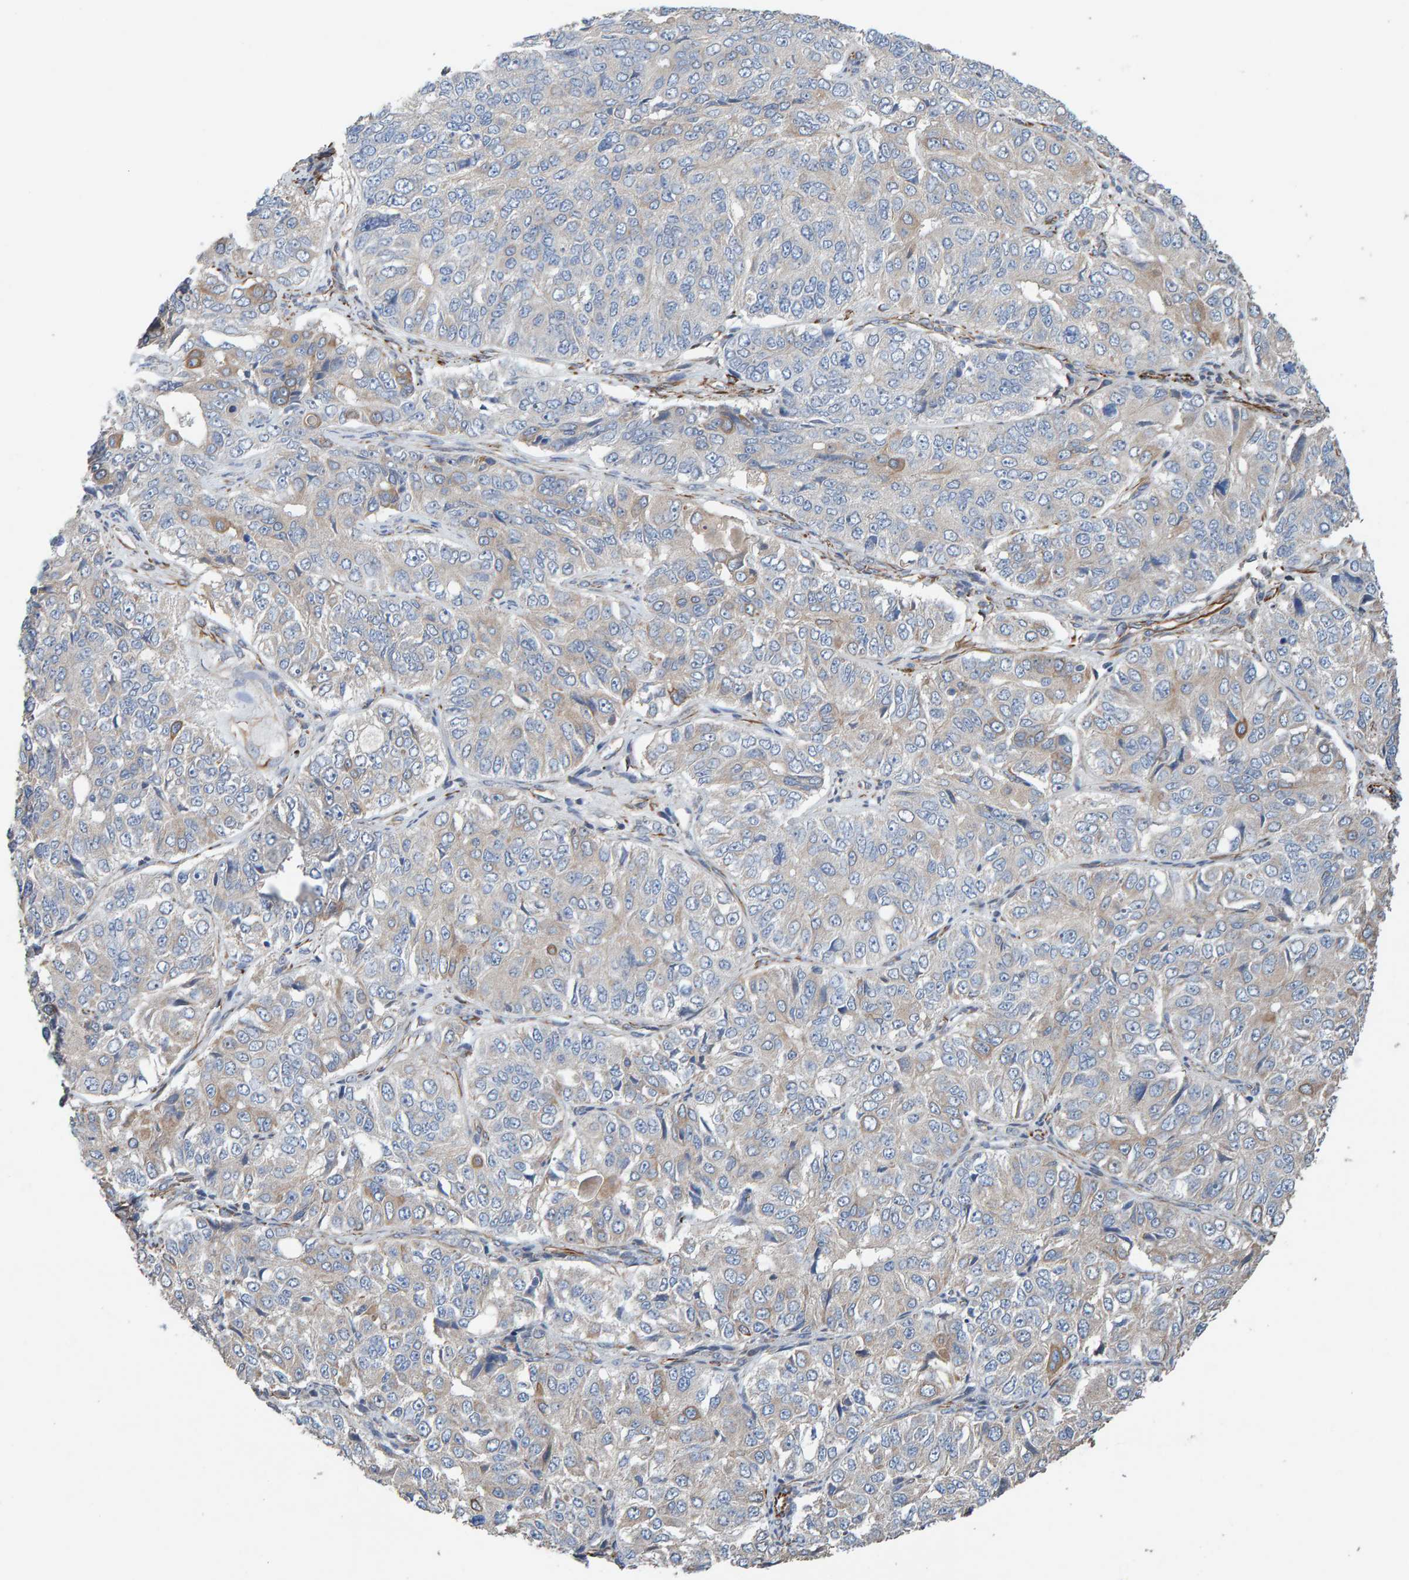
{"staining": {"intensity": "weak", "quantity": "<25%", "location": "cytoplasmic/membranous"}, "tissue": "ovarian cancer", "cell_type": "Tumor cells", "image_type": "cancer", "snomed": [{"axis": "morphology", "description": "Carcinoma, endometroid"}, {"axis": "topography", "description": "Ovary"}], "caption": "This histopathology image is of ovarian cancer (endometroid carcinoma) stained with IHC to label a protein in brown with the nuclei are counter-stained blue. There is no expression in tumor cells.", "gene": "ZNF347", "patient": {"sex": "female", "age": 51}}